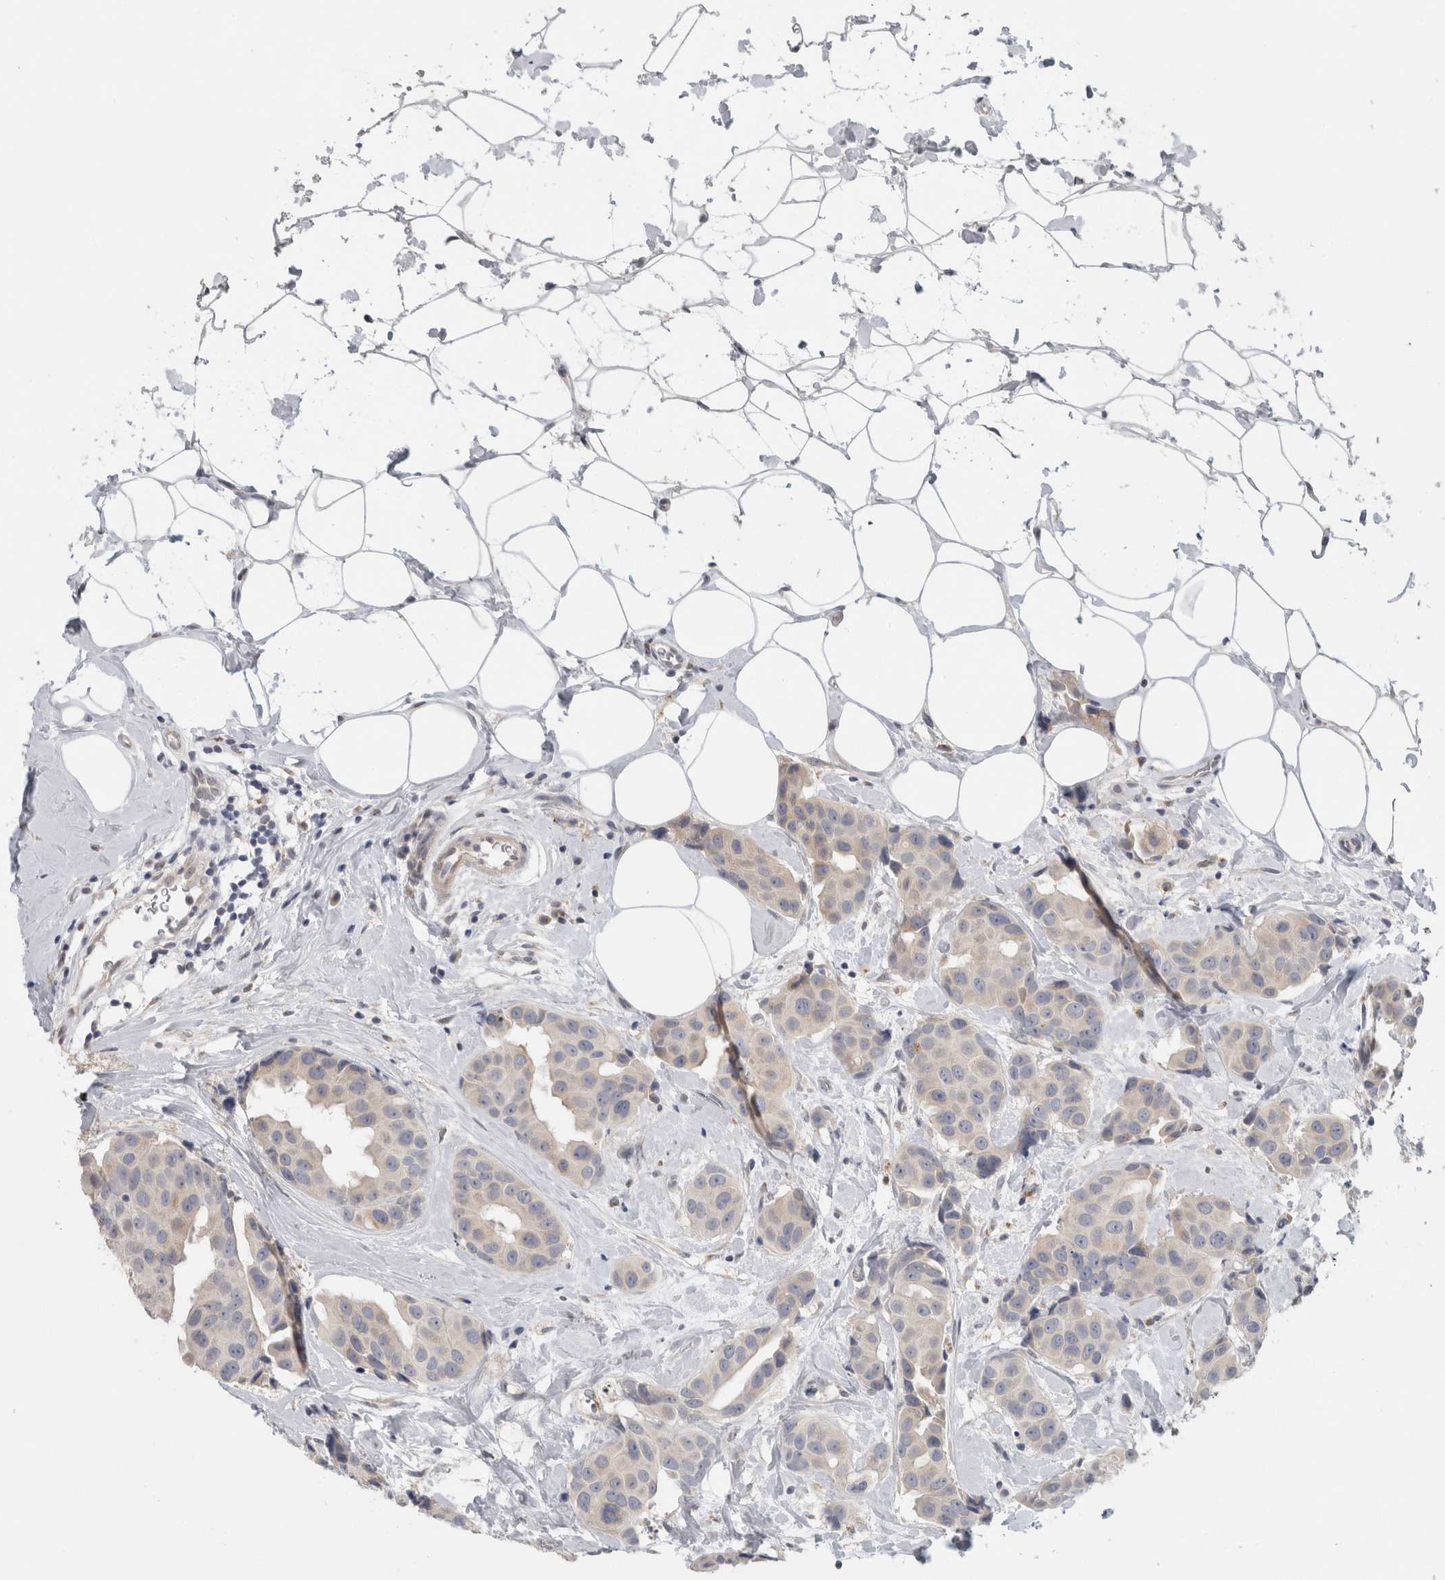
{"staining": {"intensity": "weak", "quantity": "25%-75%", "location": "cytoplasmic/membranous"}, "tissue": "breast cancer", "cell_type": "Tumor cells", "image_type": "cancer", "snomed": [{"axis": "morphology", "description": "Normal tissue, NOS"}, {"axis": "morphology", "description": "Duct carcinoma"}, {"axis": "topography", "description": "Breast"}], "caption": "Brown immunohistochemical staining in breast cancer reveals weak cytoplasmic/membranous positivity in about 25%-75% of tumor cells.", "gene": "MGAT1", "patient": {"sex": "female", "age": 39}}